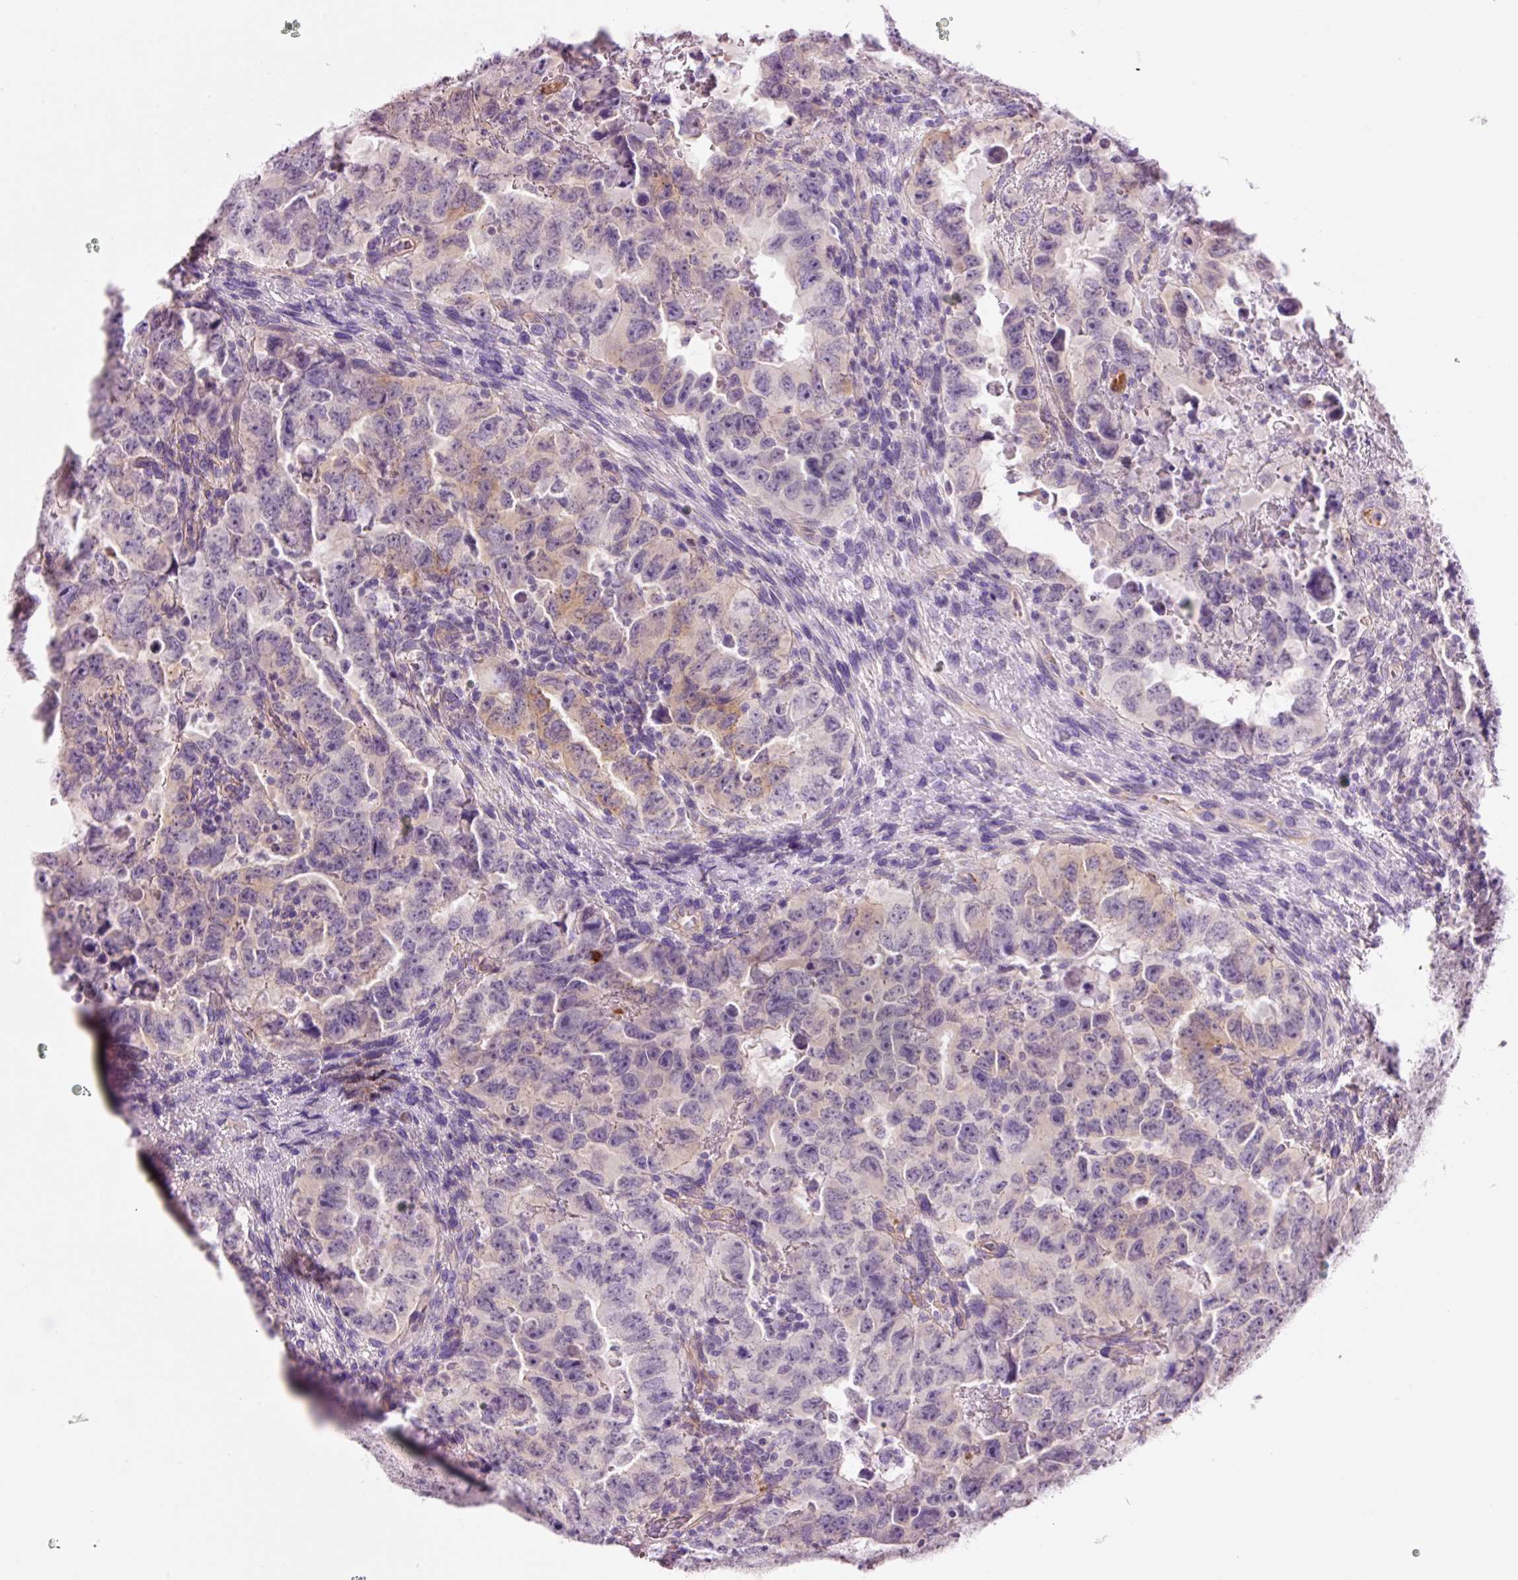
{"staining": {"intensity": "moderate", "quantity": "<25%", "location": "cytoplasmic/membranous"}, "tissue": "testis cancer", "cell_type": "Tumor cells", "image_type": "cancer", "snomed": [{"axis": "morphology", "description": "Carcinoma, Embryonal, NOS"}, {"axis": "topography", "description": "Testis"}], "caption": "About <25% of tumor cells in human embryonal carcinoma (testis) reveal moderate cytoplasmic/membranous protein positivity as visualized by brown immunohistochemical staining.", "gene": "HSPA4L", "patient": {"sex": "male", "age": 24}}